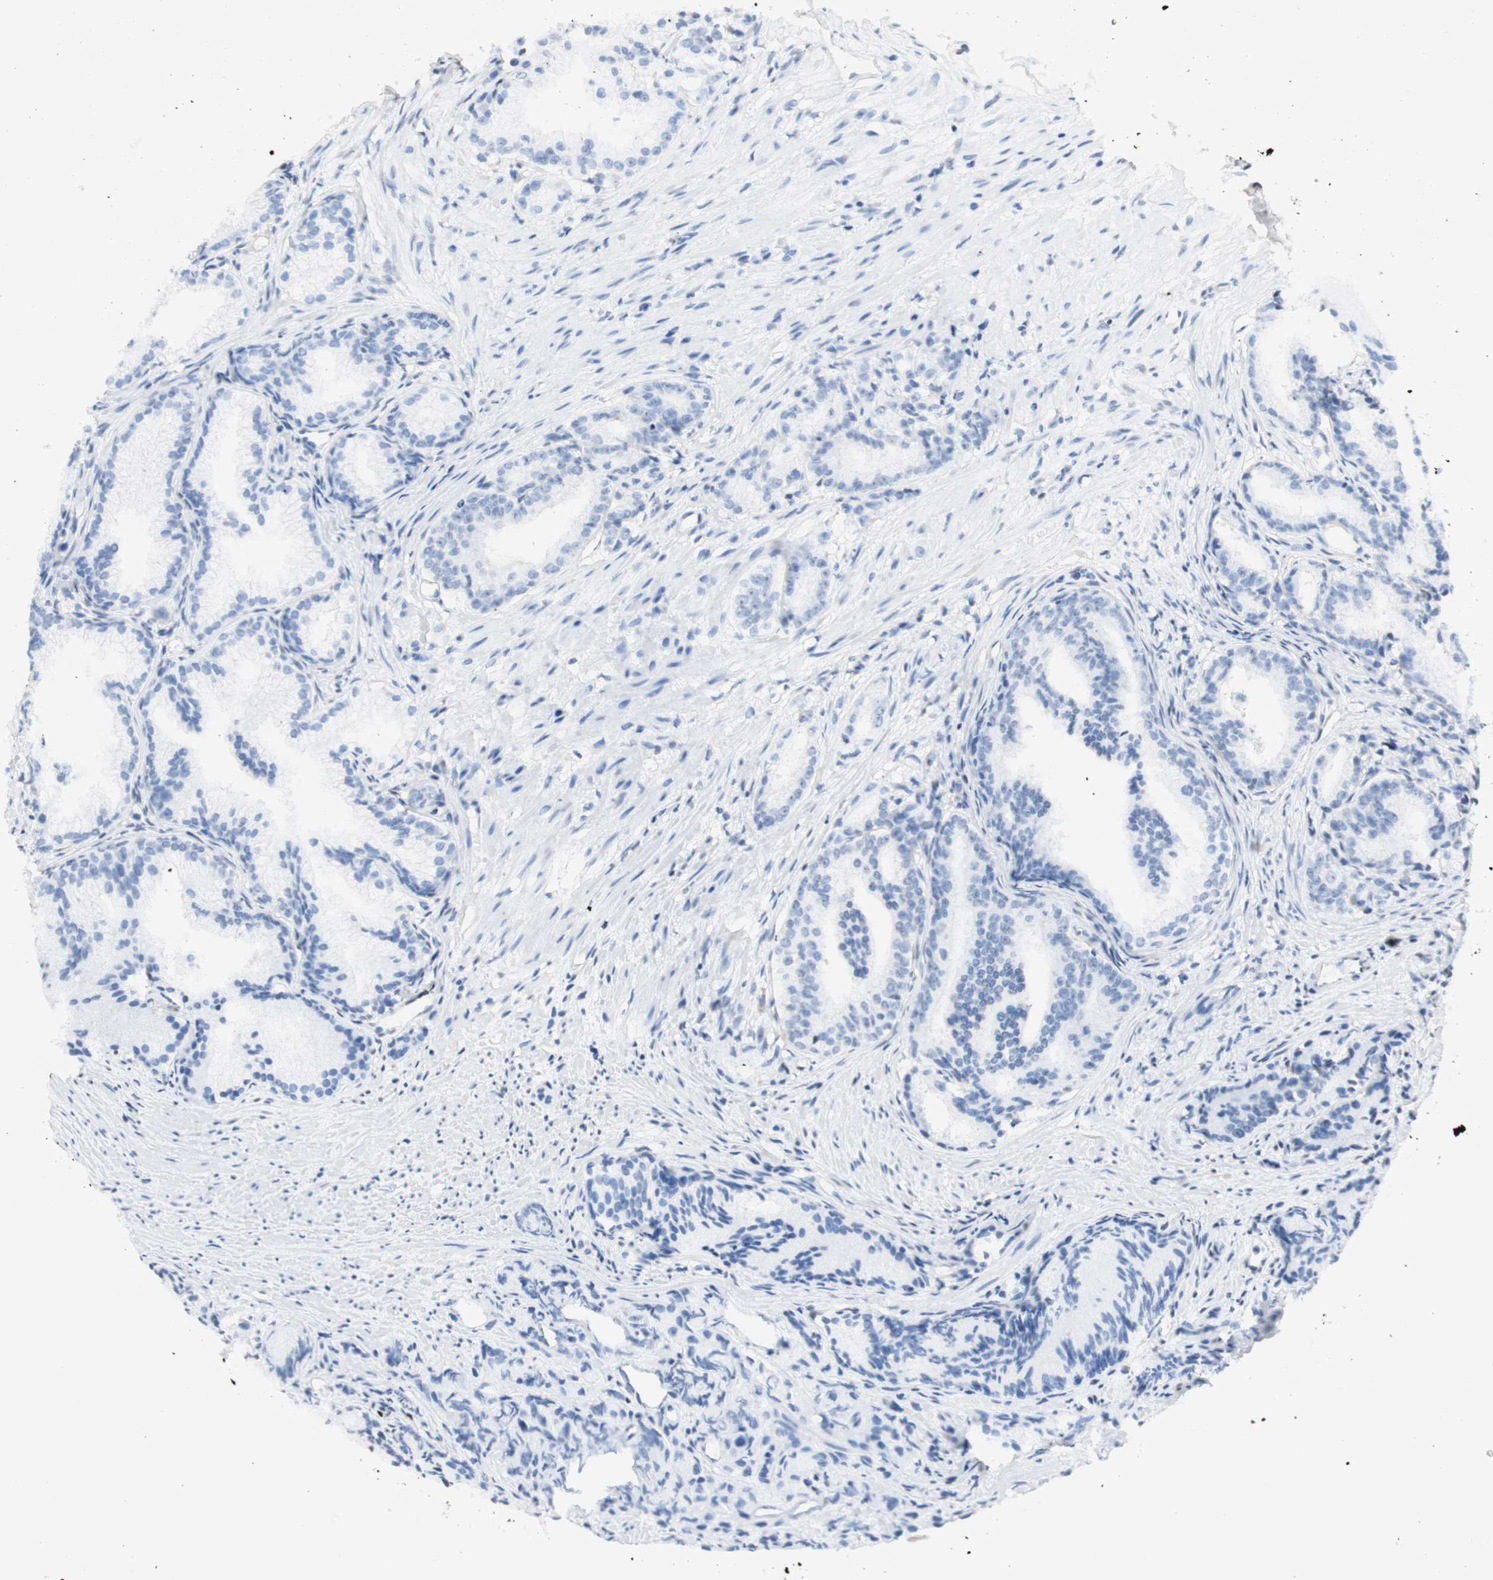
{"staining": {"intensity": "negative", "quantity": "none", "location": "none"}, "tissue": "prostate cancer", "cell_type": "Tumor cells", "image_type": "cancer", "snomed": [{"axis": "morphology", "description": "Adenocarcinoma, Low grade"}, {"axis": "topography", "description": "Prostate"}], "caption": "Histopathology image shows no protein staining in tumor cells of prostate cancer tissue.", "gene": "NCAPD2", "patient": {"sex": "male", "age": 72}}